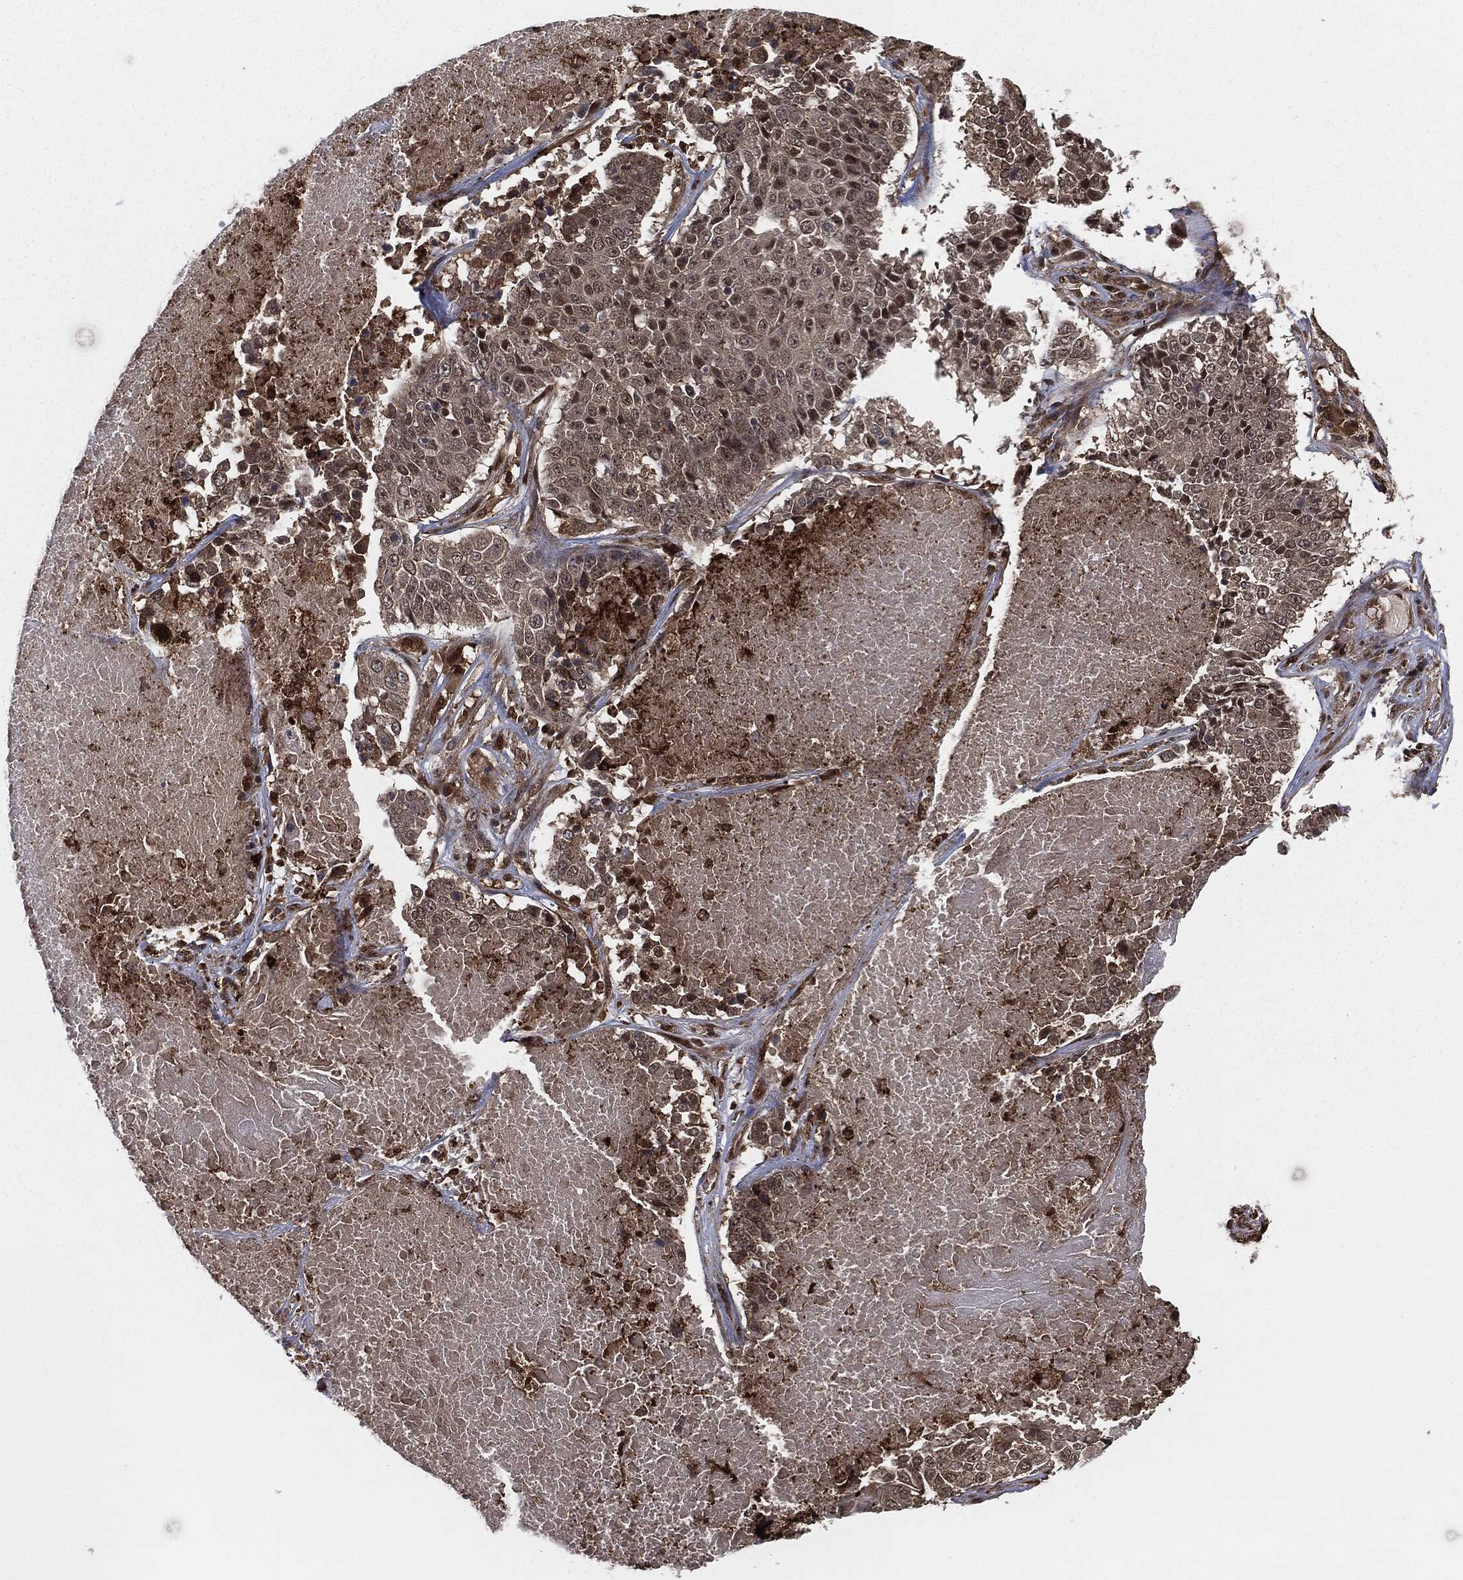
{"staining": {"intensity": "moderate", "quantity": "<25%", "location": "nuclear"}, "tissue": "lung cancer", "cell_type": "Tumor cells", "image_type": "cancer", "snomed": [{"axis": "morphology", "description": "Squamous cell carcinoma, NOS"}, {"axis": "topography", "description": "Lung"}], "caption": "Immunohistochemistry (IHC) micrograph of human lung cancer stained for a protein (brown), which displays low levels of moderate nuclear positivity in about <25% of tumor cells.", "gene": "CAPRIN2", "patient": {"sex": "male", "age": 64}}